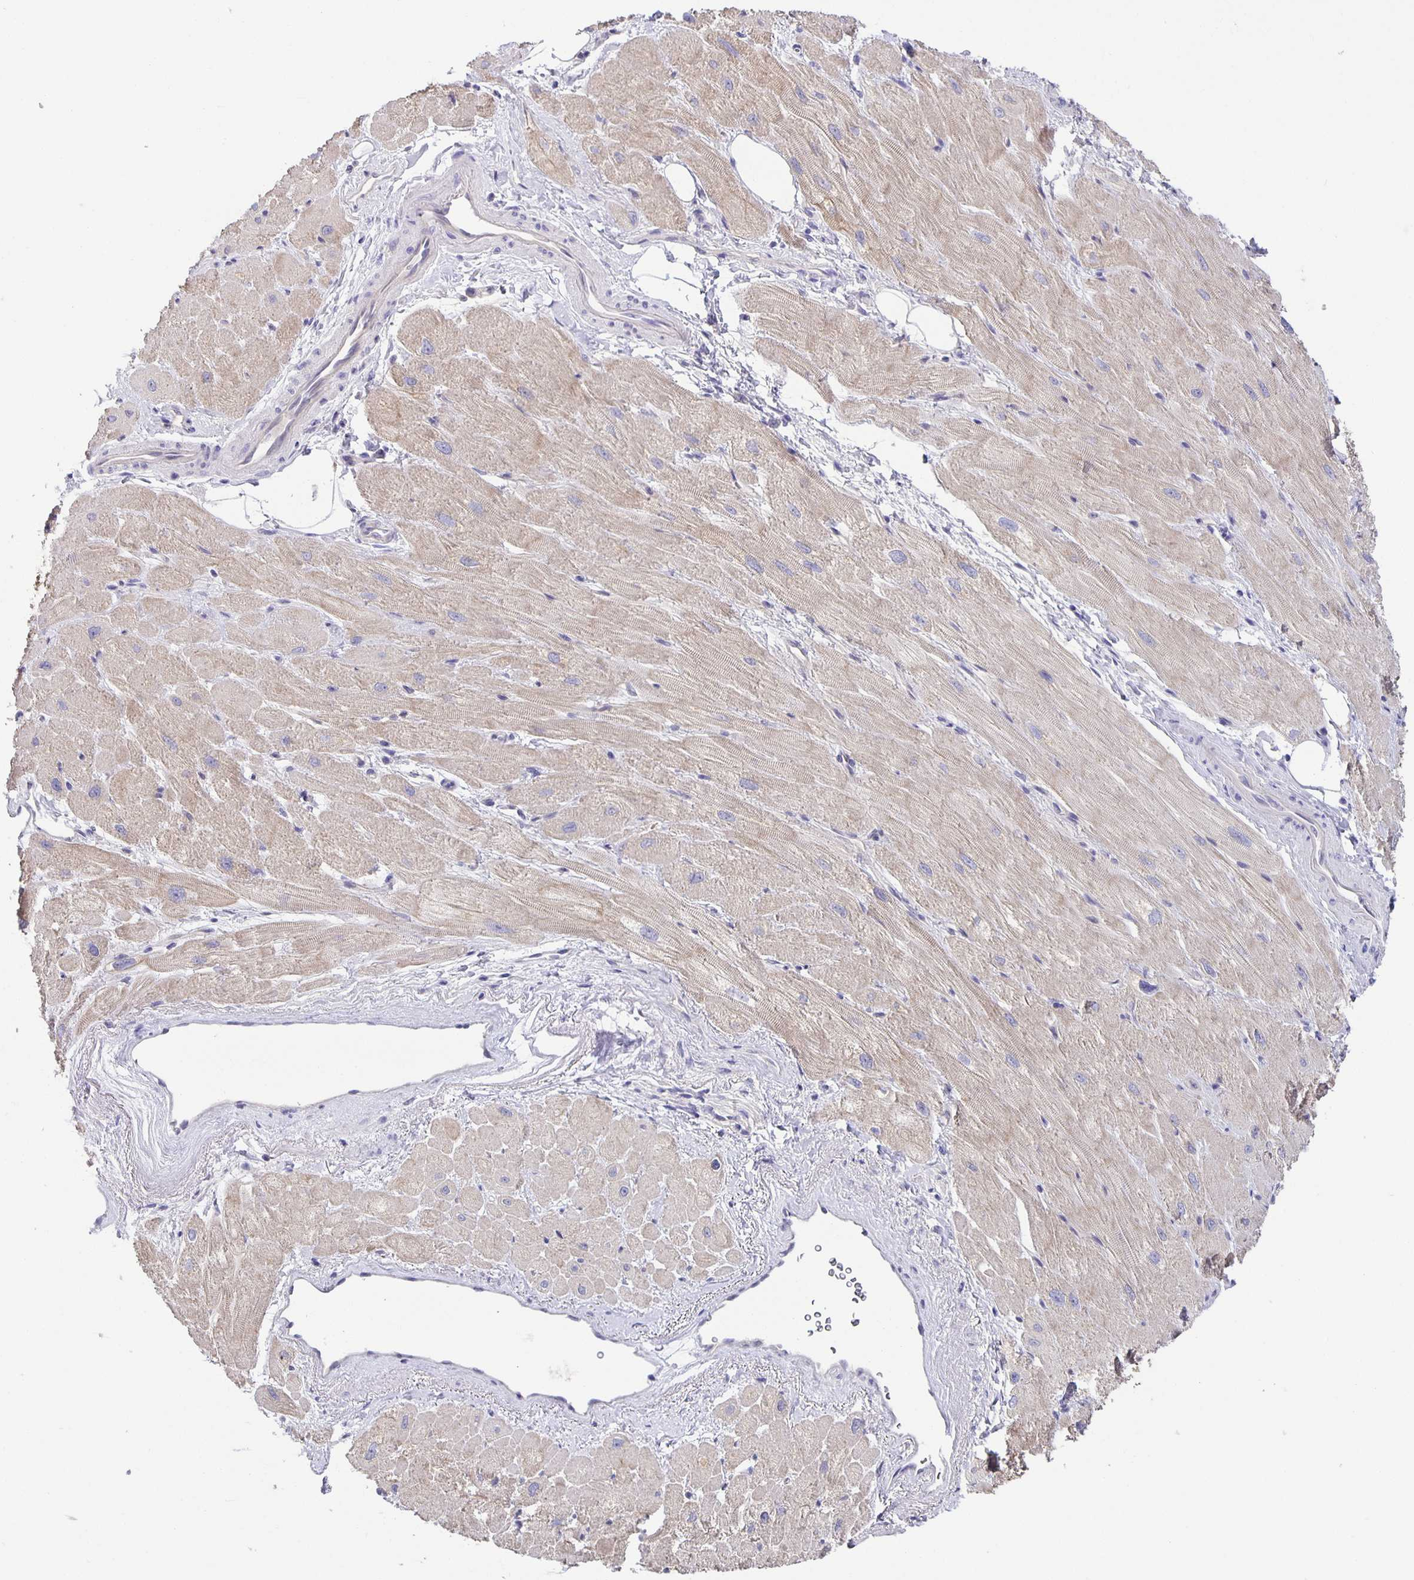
{"staining": {"intensity": "weak", "quantity": "25%-75%", "location": "cytoplasmic/membranous"}, "tissue": "heart muscle", "cell_type": "Cardiomyocytes", "image_type": "normal", "snomed": [{"axis": "morphology", "description": "Normal tissue, NOS"}, {"axis": "topography", "description": "Heart"}], "caption": "Weak cytoplasmic/membranous protein positivity is identified in approximately 25%-75% of cardiomyocytes in heart muscle.", "gene": "PTPN3", "patient": {"sex": "male", "age": 62}}